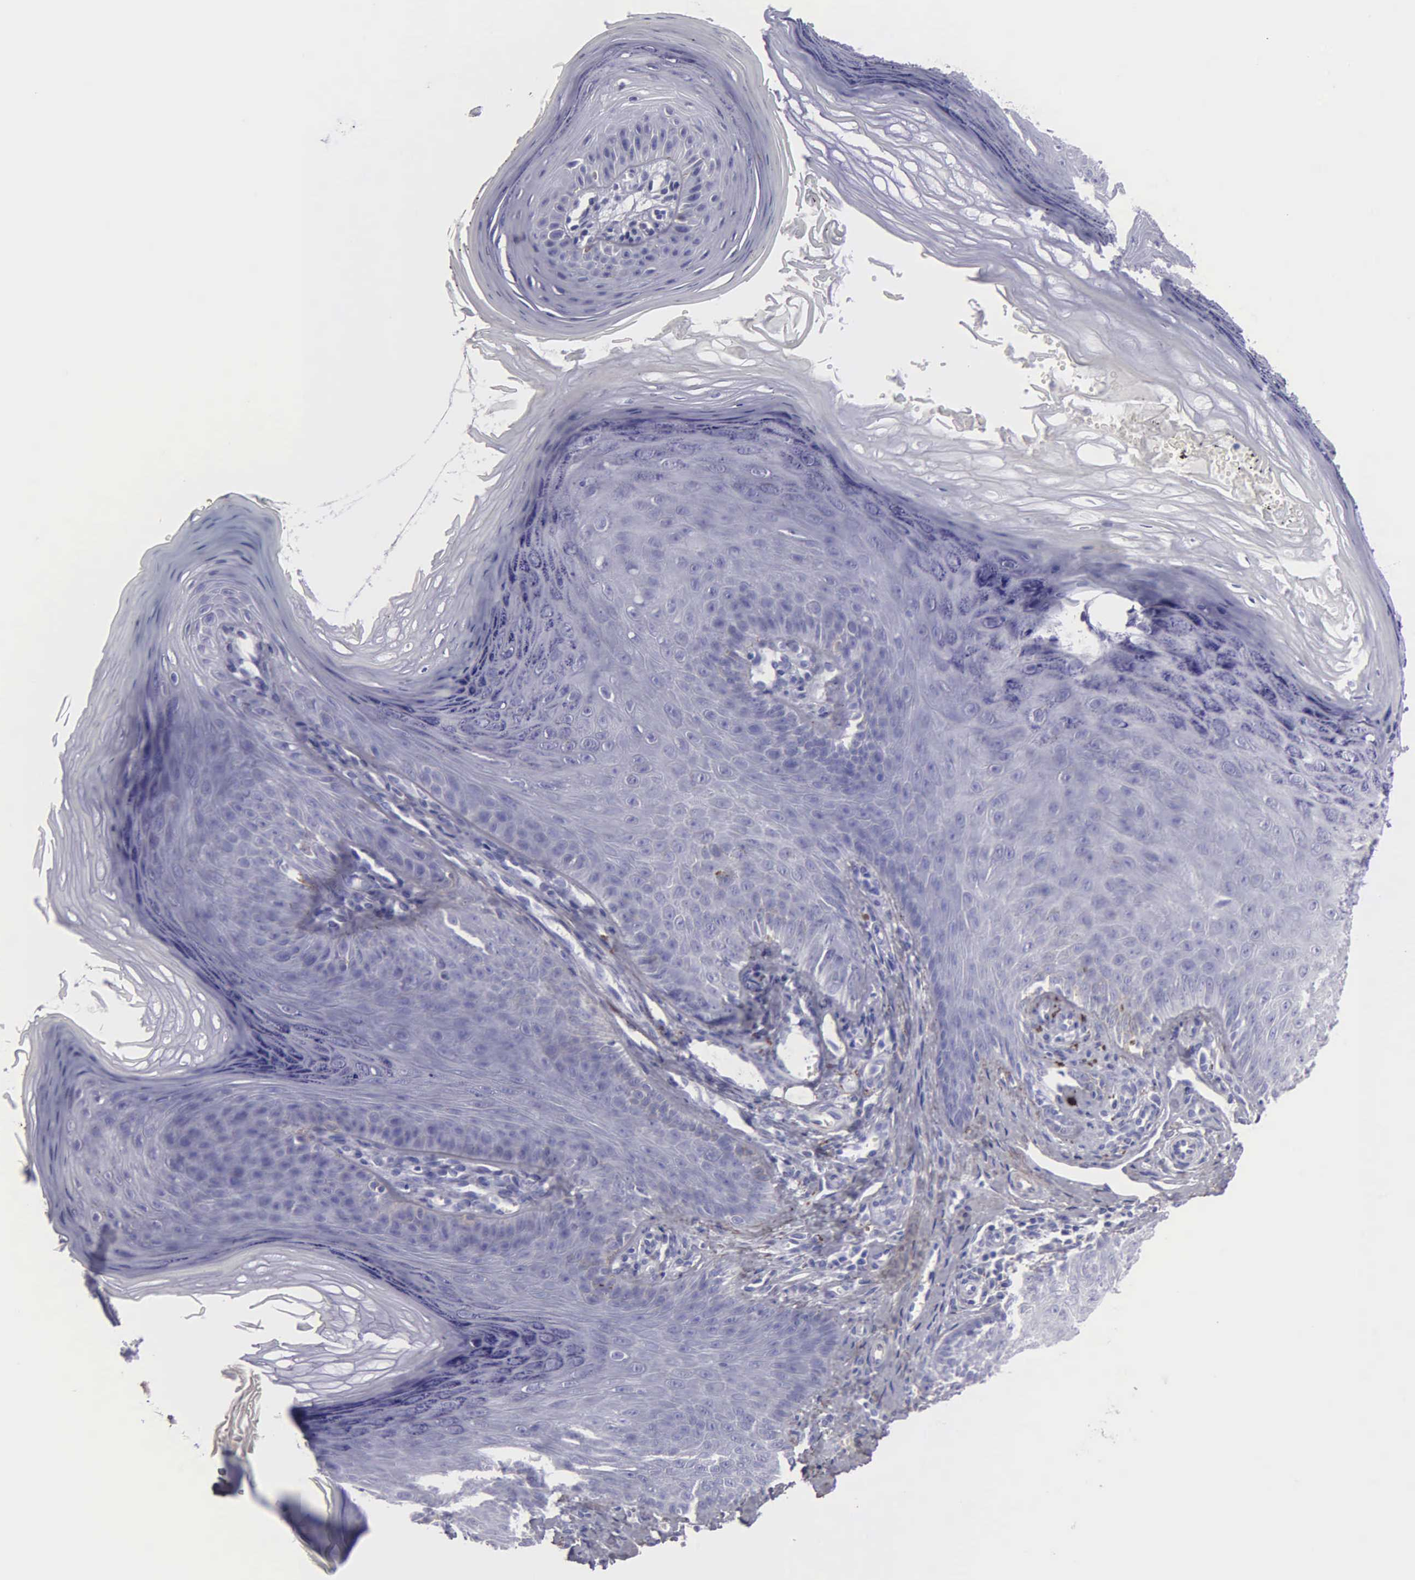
{"staining": {"intensity": "negative", "quantity": "none", "location": "none"}, "tissue": "skin", "cell_type": "Fibroblasts", "image_type": "normal", "snomed": [{"axis": "morphology", "description": "Normal tissue, NOS"}, {"axis": "topography", "description": "Skin"}], "caption": "An IHC image of benign skin is shown. There is no staining in fibroblasts of skin.", "gene": "FBLN5", "patient": {"sex": "female", "age": 15}}